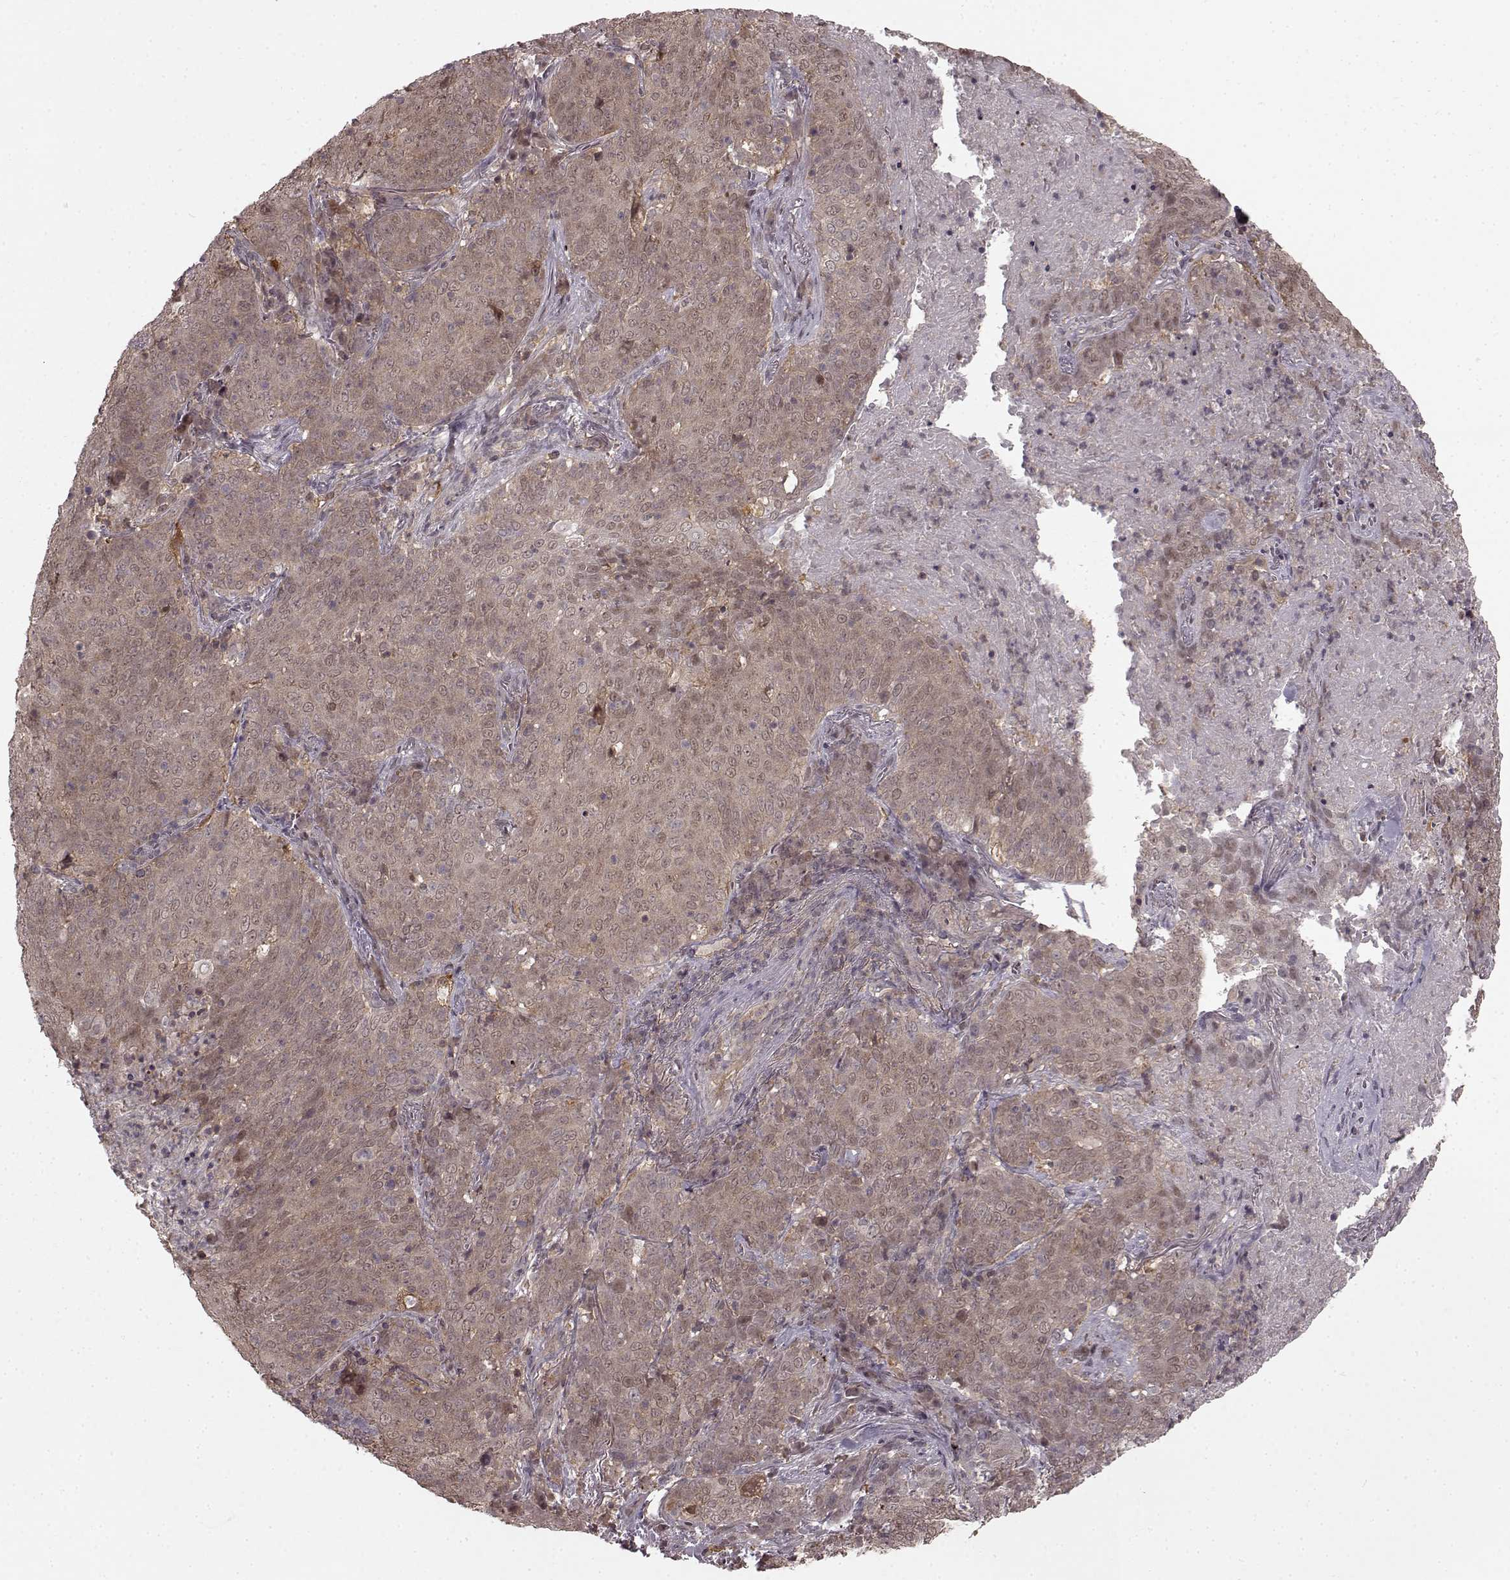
{"staining": {"intensity": "weak", "quantity": "25%-75%", "location": "cytoplasmic/membranous"}, "tissue": "lung cancer", "cell_type": "Tumor cells", "image_type": "cancer", "snomed": [{"axis": "morphology", "description": "Squamous cell carcinoma, NOS"}, {"axis": "topography", "description": "Lung"}], "caption": "Protein expression analysis of squamous cell carcinoma (lung) demonstrates weak cytoplasmic/membranous expression in about 25%-75% of tumor cells. (DAB (3,3'-diaminobenzidine) IHC, brown staining for protein, blue staining for nuclei).", "gene": "GSS", "patient": {"sex": "male", "age": 82}}